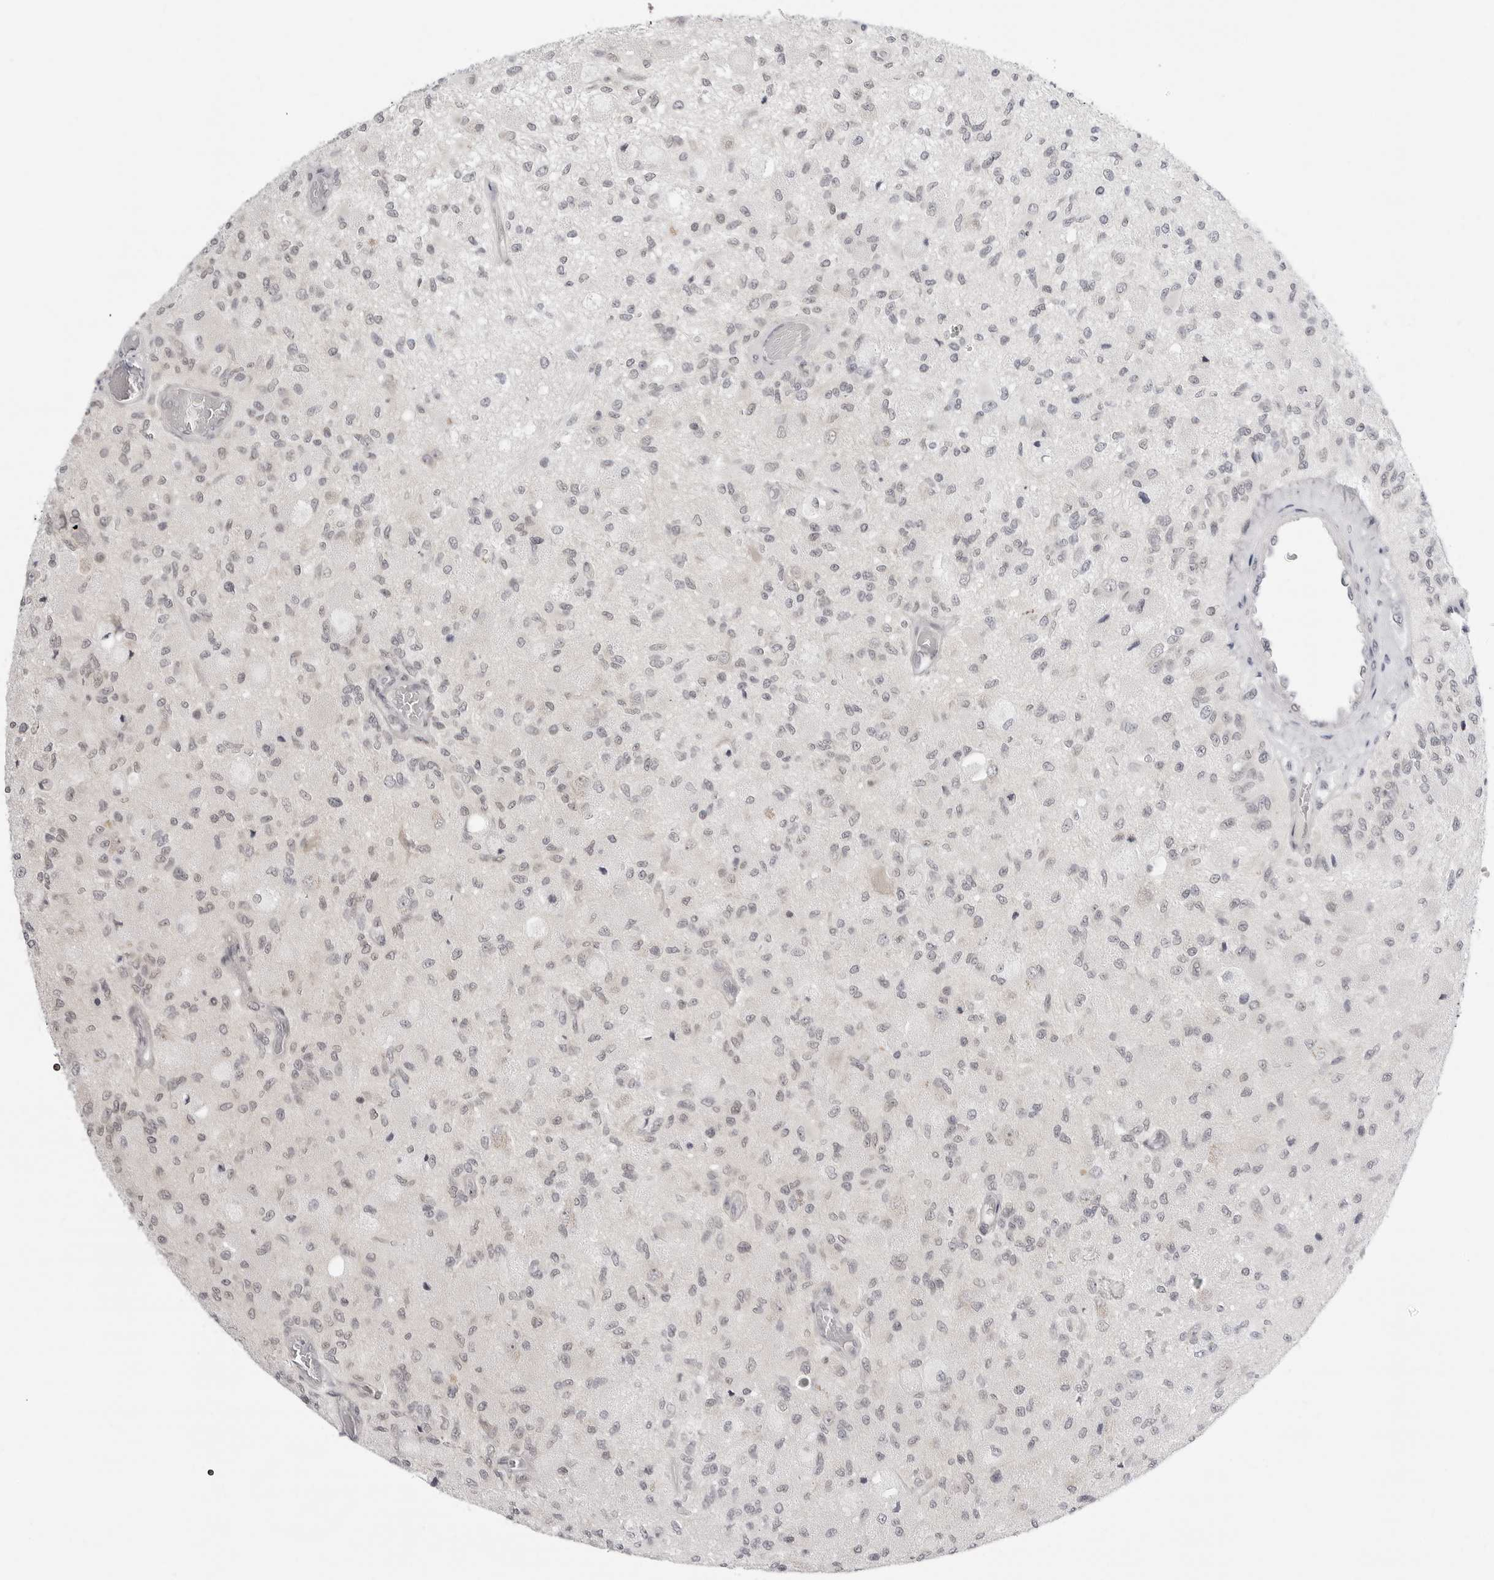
{"staining": {"intensity": "negative", "quantity": "none", "location": "none"}, "tissue": "glioma", "cell_type": "Tumor cells", "image_type": "cancer", "snomed": [{"axis": "morphology", "description": "Normal tissue, NOS"}, {"axis": "morphology", "description": "Glioma, malignant, High grade"}, {"axis": "topography", "description": "Cerebral cortex"}], "caption": "DAB (3,3'-diaminobenzidine) immunohistochemical staining of human malignant glioma (high-grade) displays no significant expression in tumor cells.", "gene": "PPP2R5C", "patient": {"sex": "male", "age": 77}}